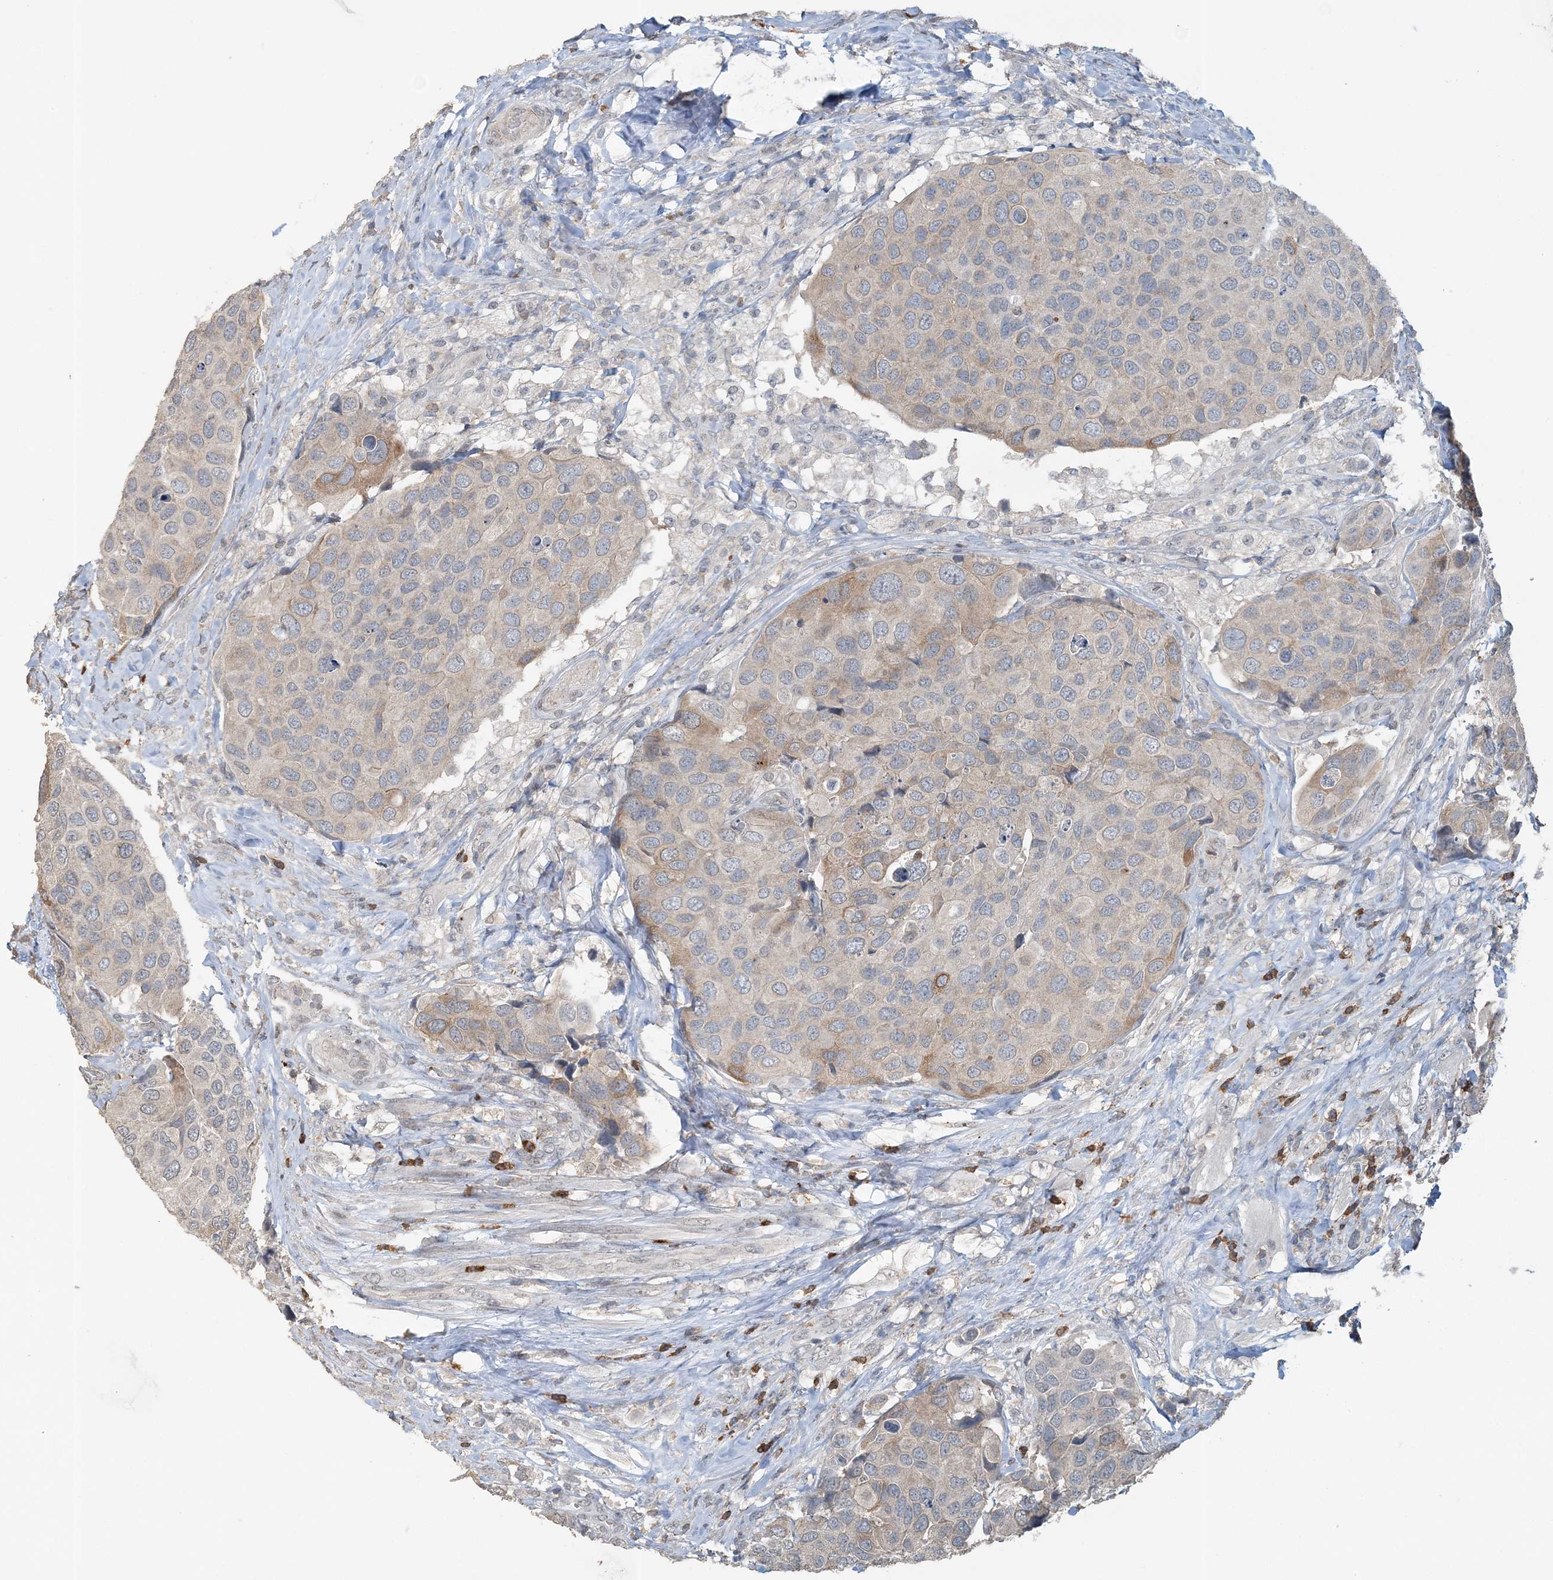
{"staining": {"intensity": "weak", "quantity": "<25%", "location": "cytoplasmic/membranous"}, "tissue": "urothelial cancer", "cell_type": "Tumor cells", "image_type": "cancer", "snomed": [{"axis": "morphology", "description": "Urothelial carcinoma, High grade"}, {"axis": "topography", "description": "Urinary bladder"}], "caption": "Tumor cells are negative for protein expression in human urothelial carcinoma (high-grade).", "gene": "FAM110A", "patient": {"sex": "male", "age": 74}}